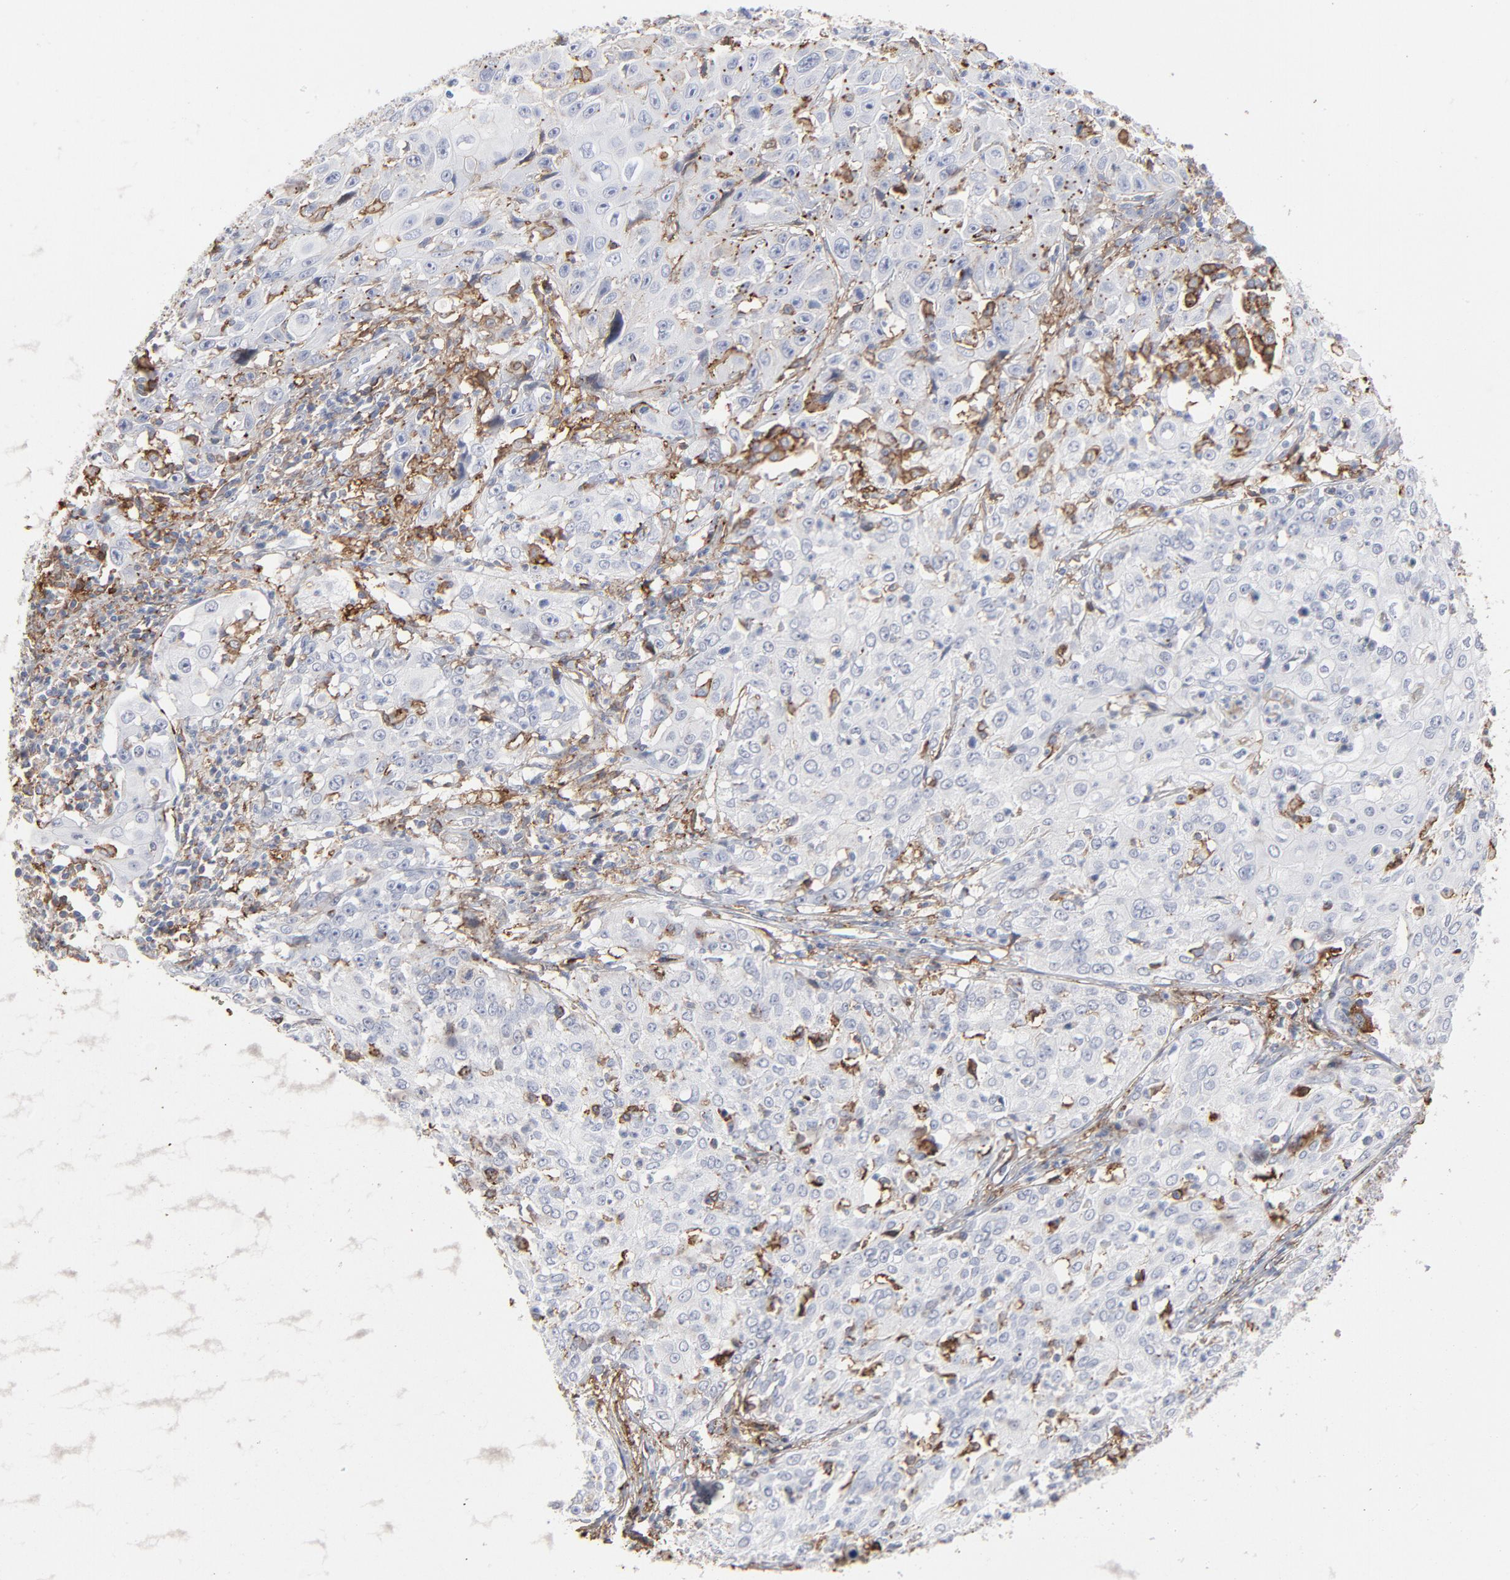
{"staining": {"intensity": "weak", "quantity": "<25%", "location": "cytoplasmic/membranous"}, "tissue": "cervical cancer", "cell_type": "Tumor cells", "image_type": "cancer", "snomed": [{"axis": "morphology", "description": "Squamous cell carcinoma, NOS"}, {"axis": "topography", "description": "Cervix"}], "caption": "Immunohistochemistry of human squamous cell carcinoma (cervical) reveals no staining in tumor cells. (Brightfield microscopy of DAB immunohistochemistry at high magnification).", "gene": "ANXA5", "patient": {"sex": "female", "age": 39}}